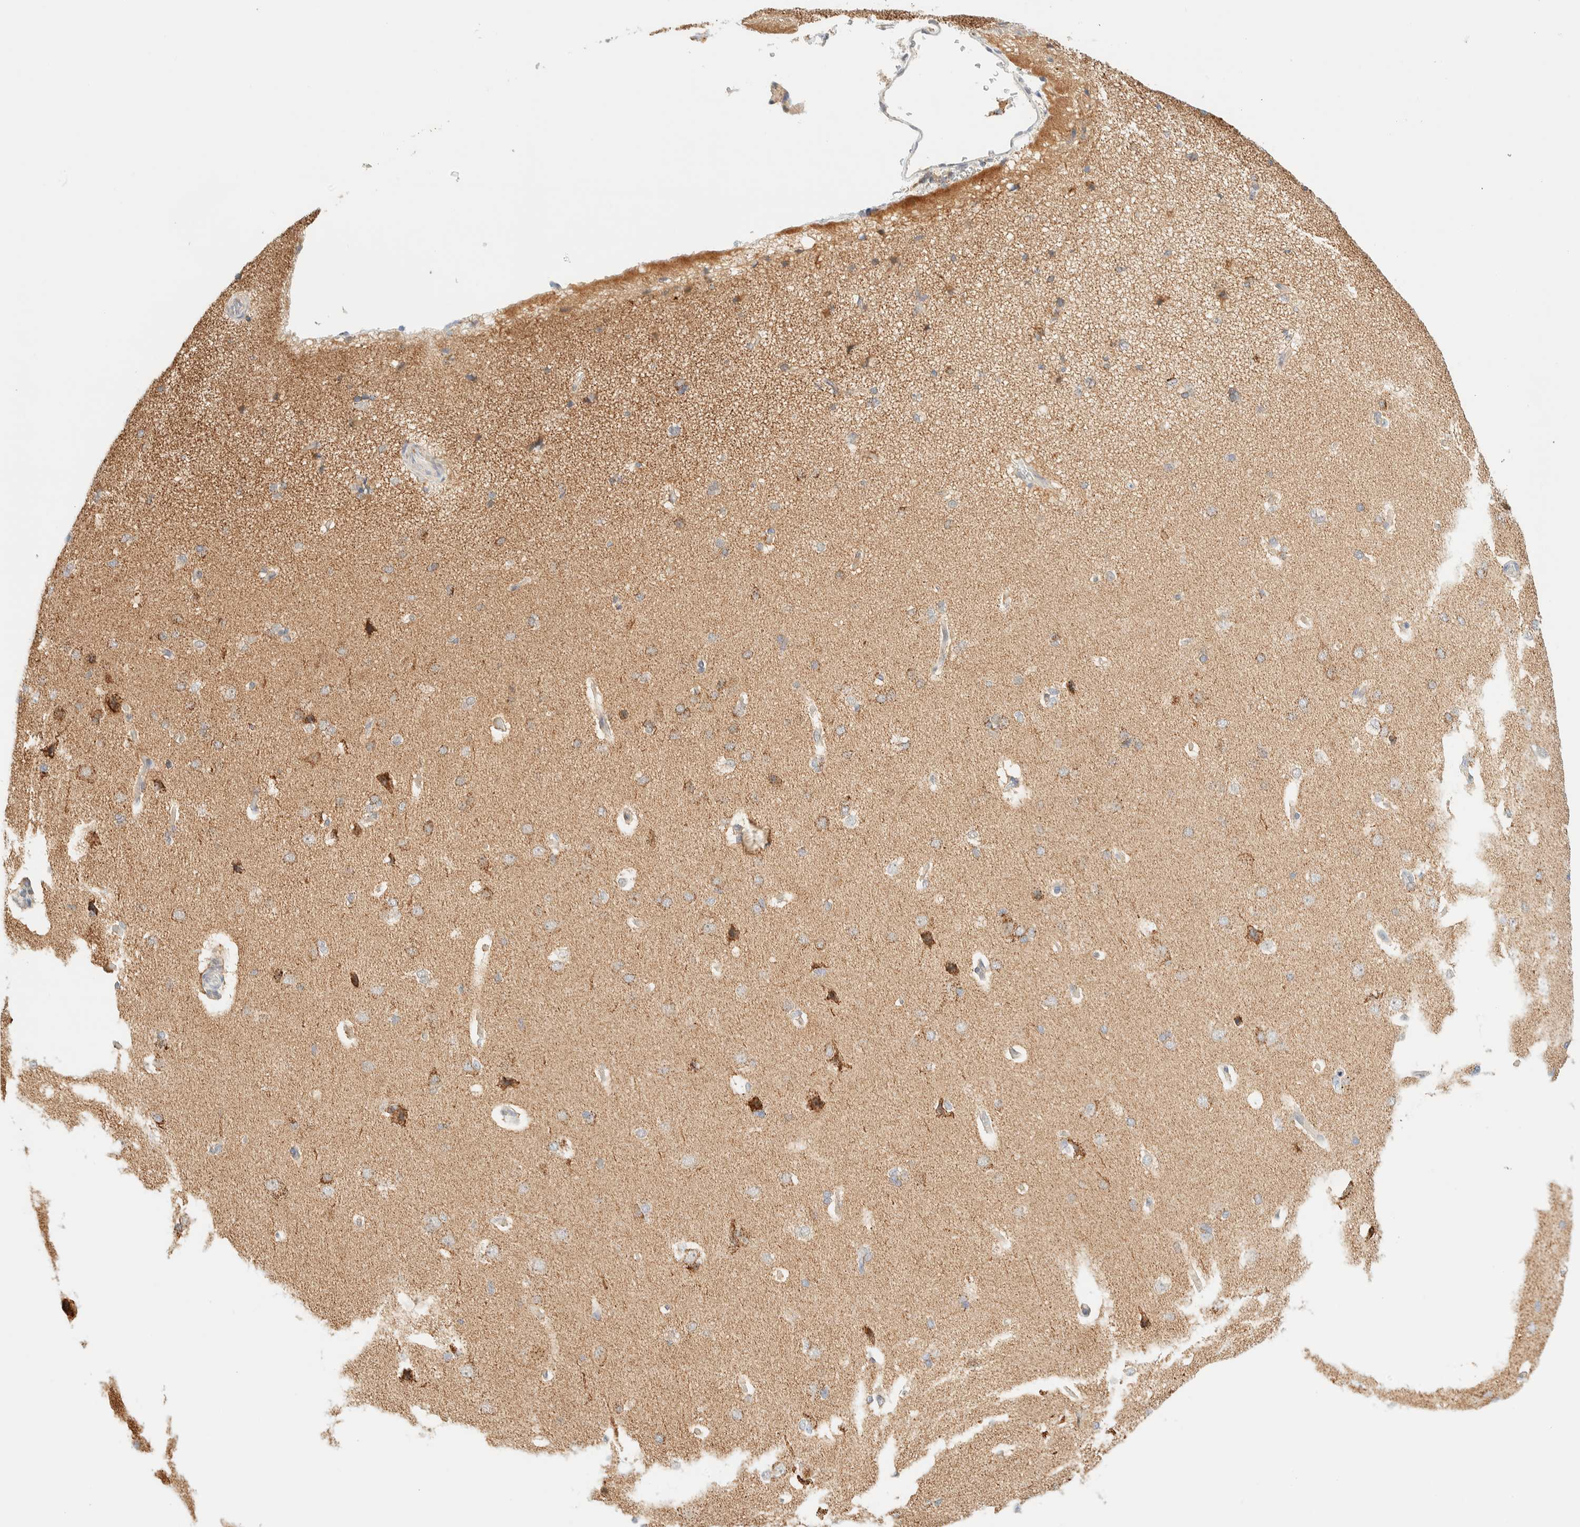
{"staining": {"intensity": "weak", "quantity": "<25%", "location": "cytoplasmic/membranous"}, "tissue": "cerebral cortex", "cell_type": "Endothelial cells", "image_type": "normal", "snomed": [{"axis": "morphology", "description": "Normal tissue, NOS"}, {"axis": "topography", "description": "Cerebral cortex"}], "caption": "There is no significant expression in endothelial cells of cerebral cortex. (Immunohistochemistry, brightfield microscopy, high magnification).", "gene": "PPM1K", "patient": {"sex": "male", "age": 62}}